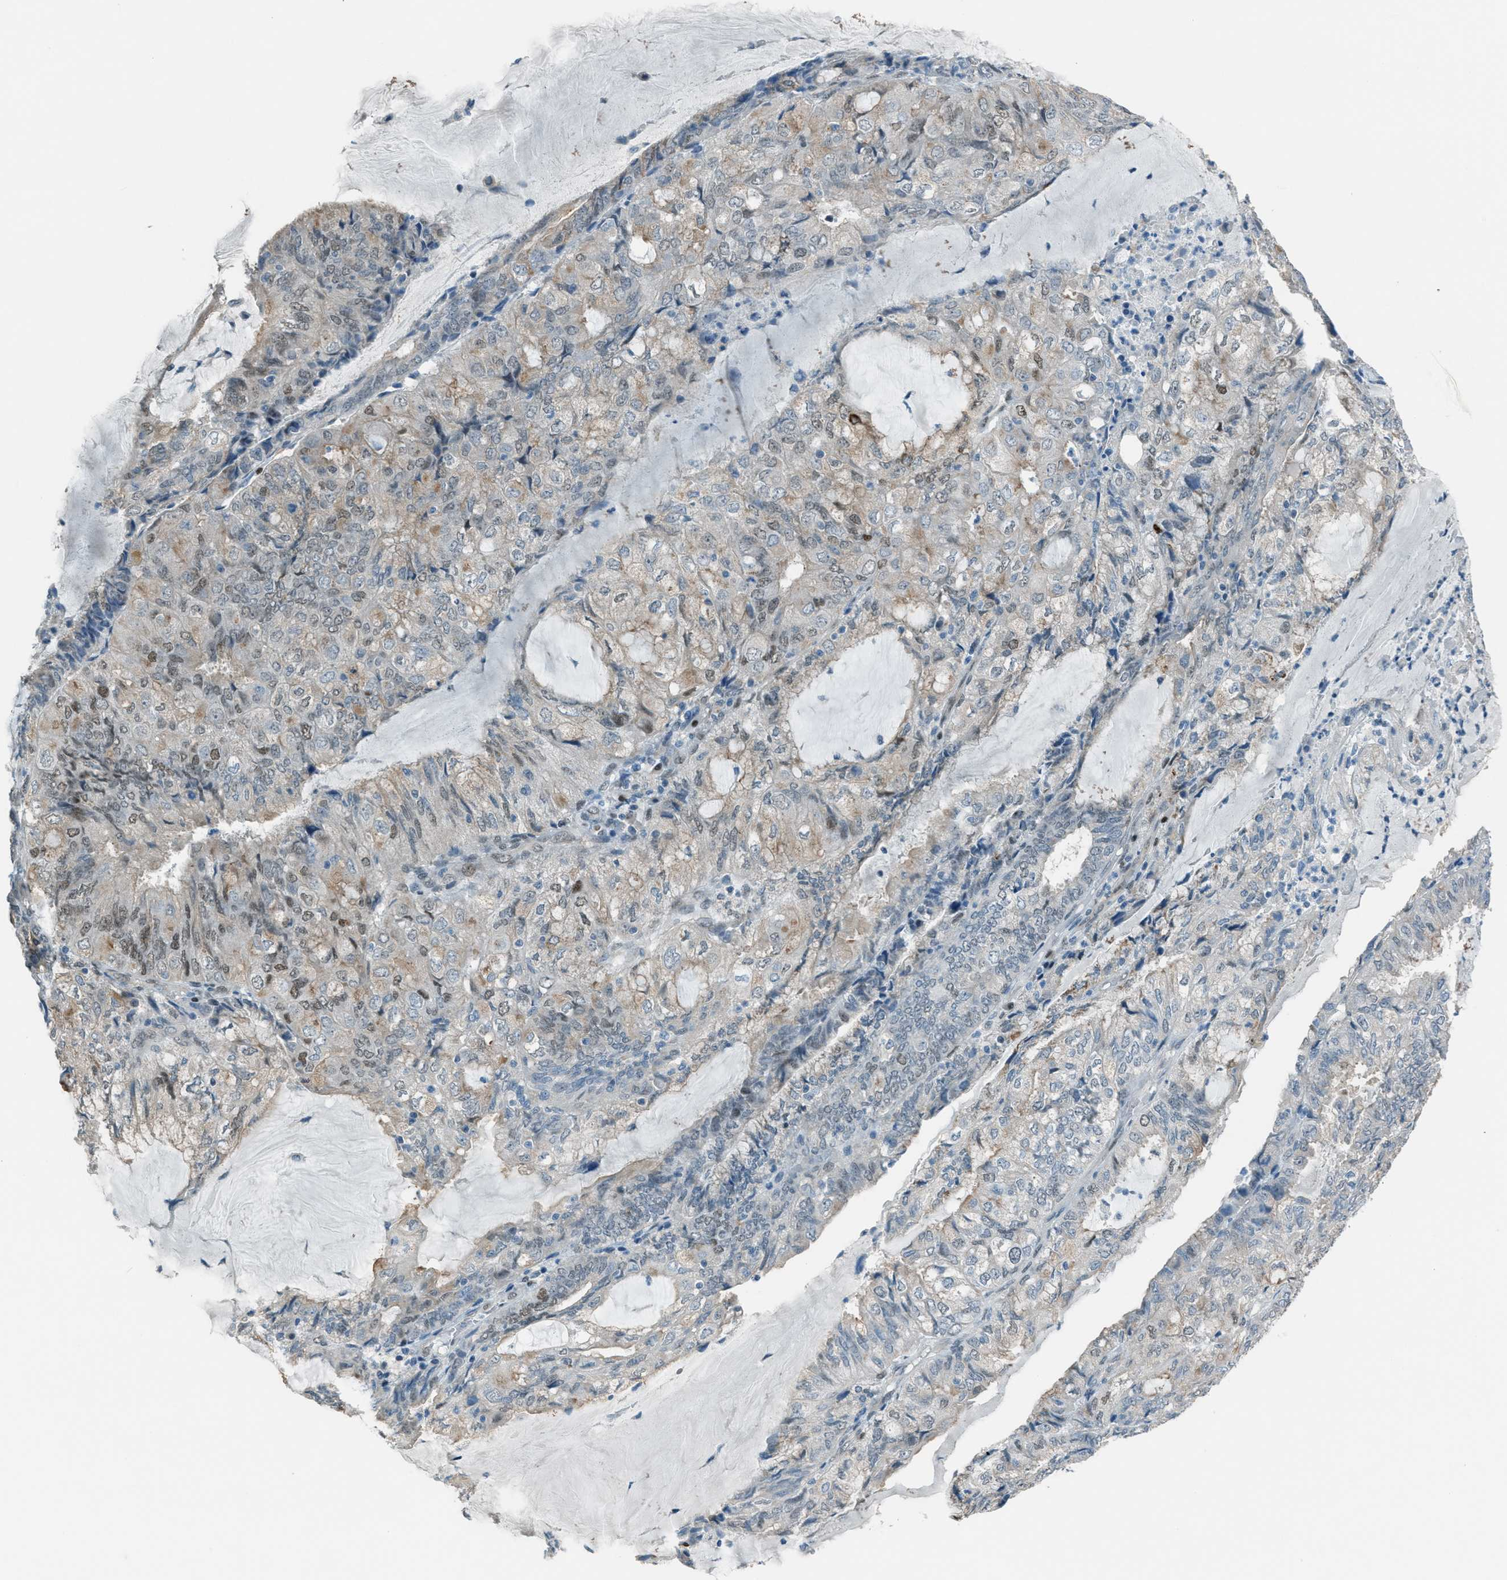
{"staining": {"intensity": "weak", "quantity": ">75%", "location": "cytoplasmic/membranous"}, "tissue": "endometrial cancer", "cell_type": "Tumor cells", "image_type": "cancer", "snomed": [{"axis": "morphology", "description": "Adenocarcinoma, NOS"}, {"axis": "topography", "description": "Endometrium"}], "caption": "Protein staining displays weak cytoplasmic/membranous staining in approximately >75% of tumor cells in endometrial cancer (adenocarcinoma).", "gene": "TCF3", "patient": {"sex": "female", "age": 81}}